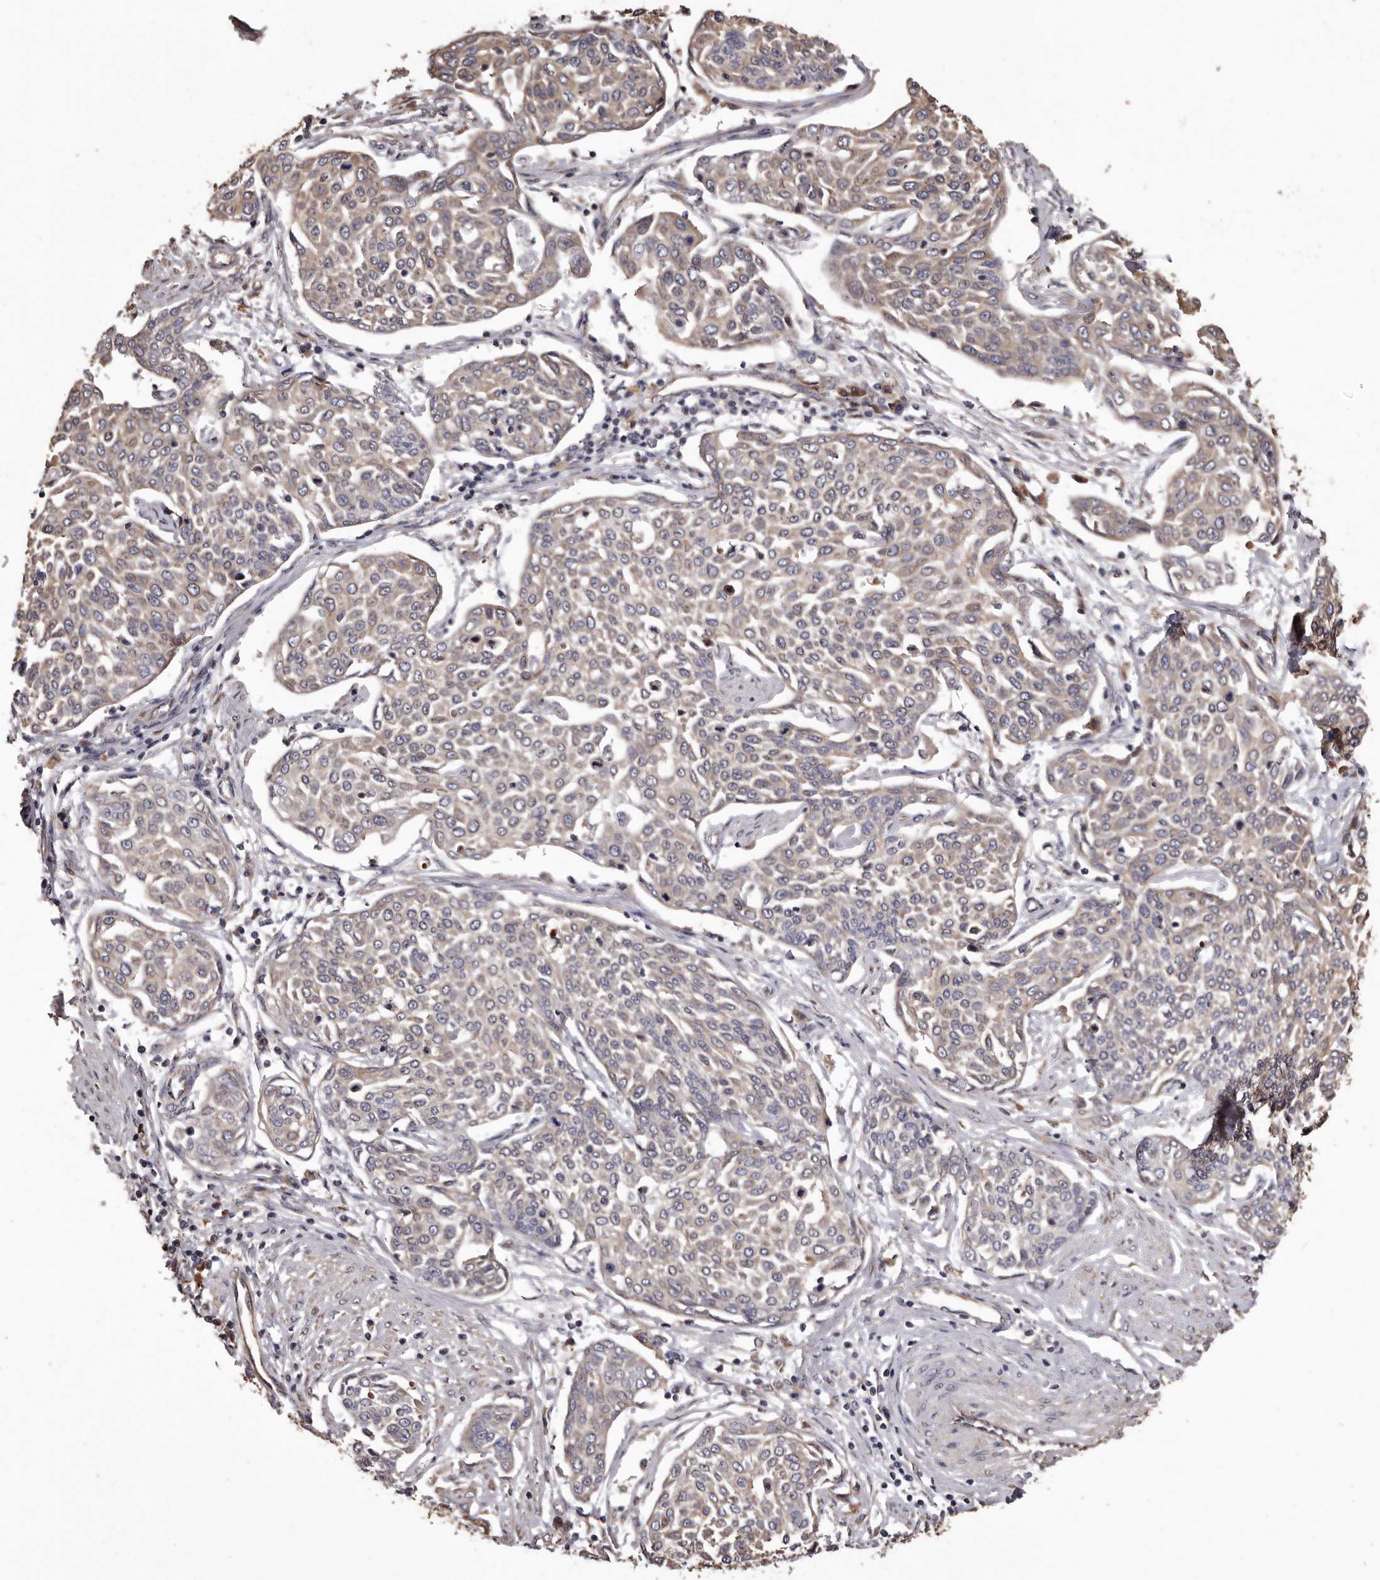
{"staining": {"intensity": "weak", "quantity": "<25%", "location": "cytoplasmic/membranous"}, "tissue": "cervical cancer", "cell_type": "Tumor cells", "image_type": "cancer", "snomed": [{"axis": "morphology", "description": "Squamous cell carcinoma, NOS"}, {"axis": "topography", "description": "Cervix"}], "caption": "A histopathology image of human cervical squamous cell carcinoma is negative for staining in tumor cells.", "gene": "CEP104", "patient": {"sex": "female", "age": 34}}